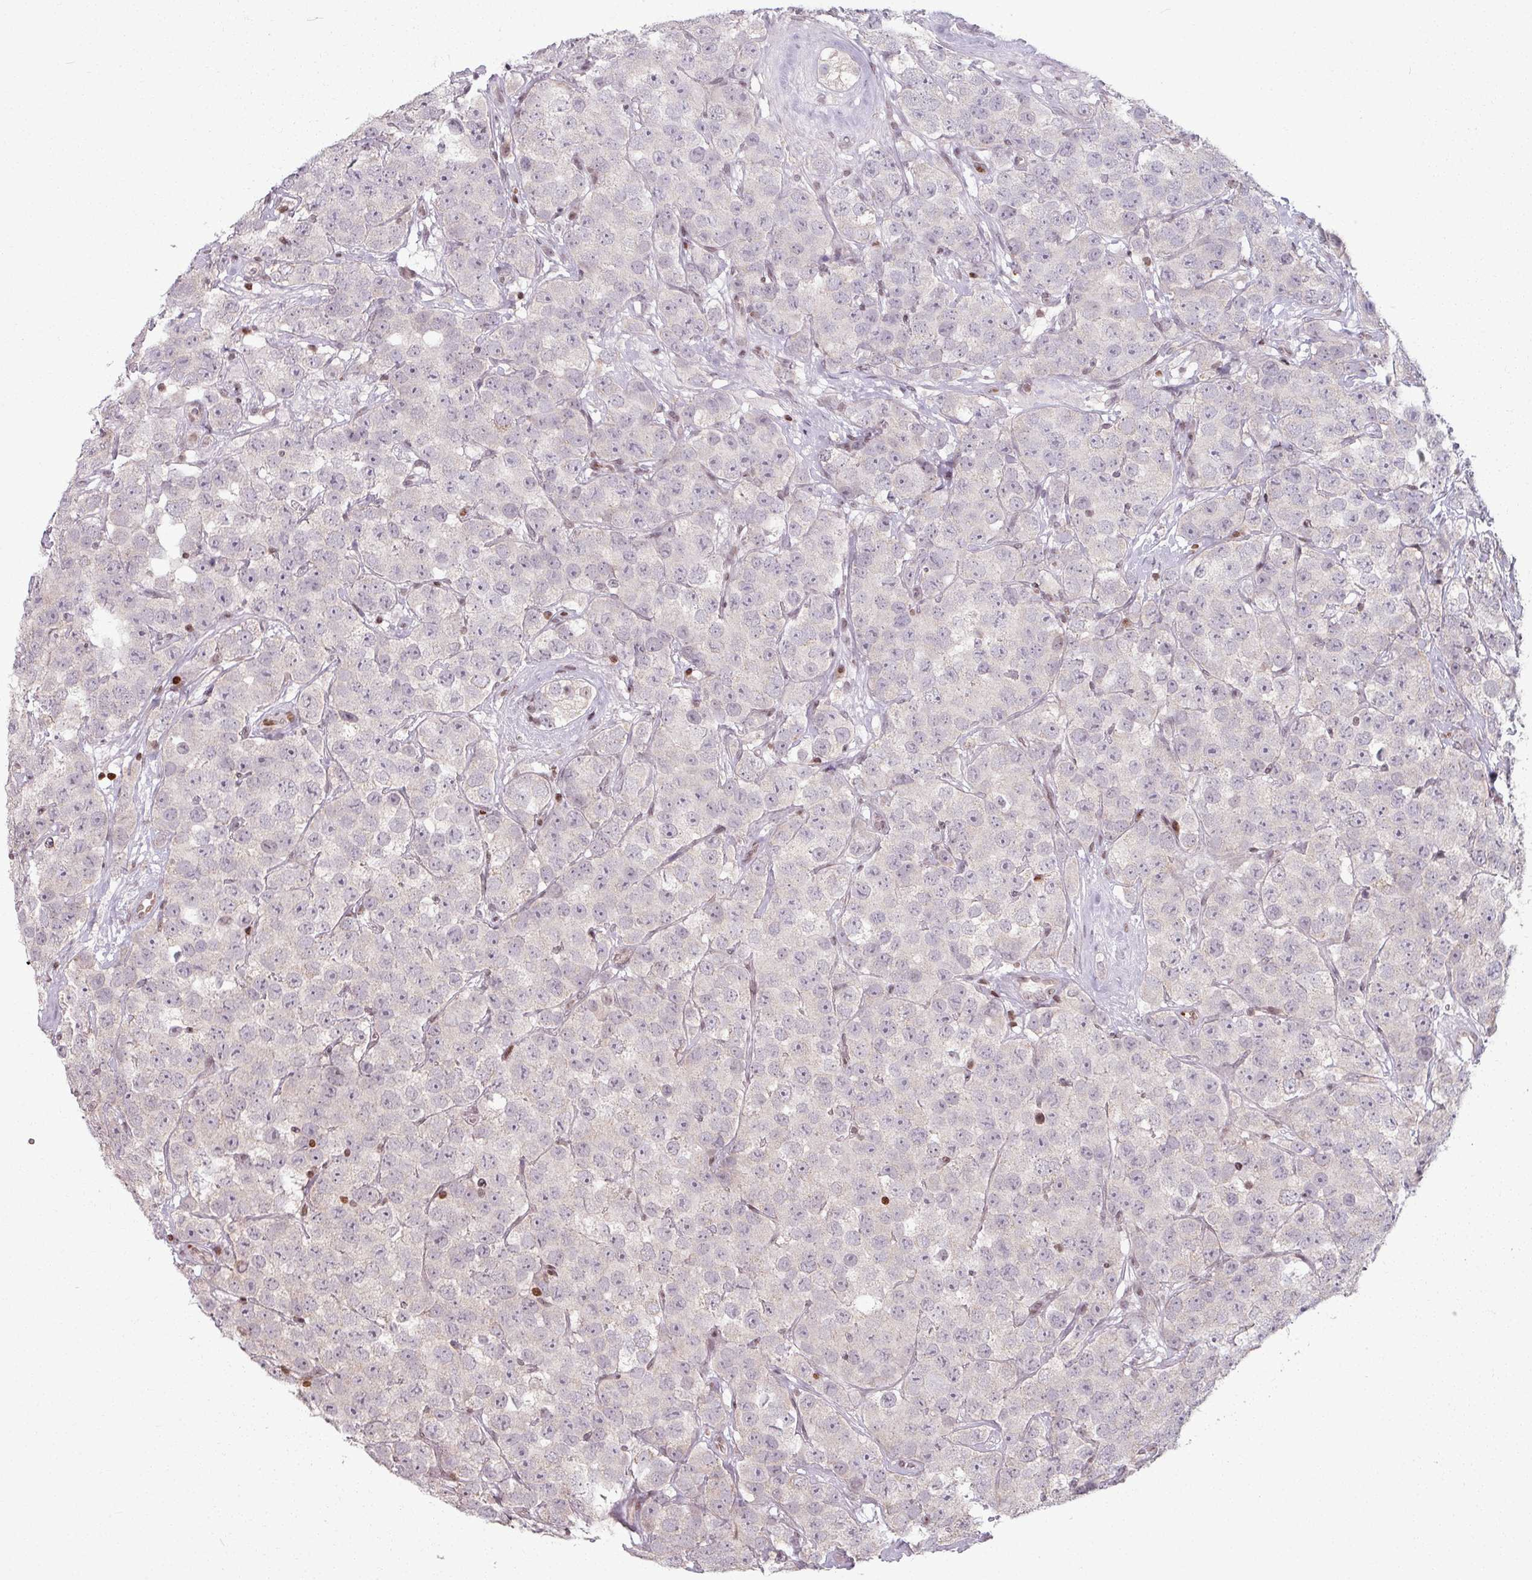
{"staining": {"intensity": "negative", "quantity": "none", "location": "none"}, "tissue": "testis cancer", "cell_type": "Tumor cells", "image_type": "cancer", "snomed": [{"axis": "morphology", "description": "Seminoma, NOS"}, {"axis": "topography", "description": "Testis"}], "caption": "Testis cancer (seminoma) was stained to show a protein in brown. There is no significant expression in tumor cells.", "gene": "NCOR1", "patient": {"sex": "male", "age": 28}}